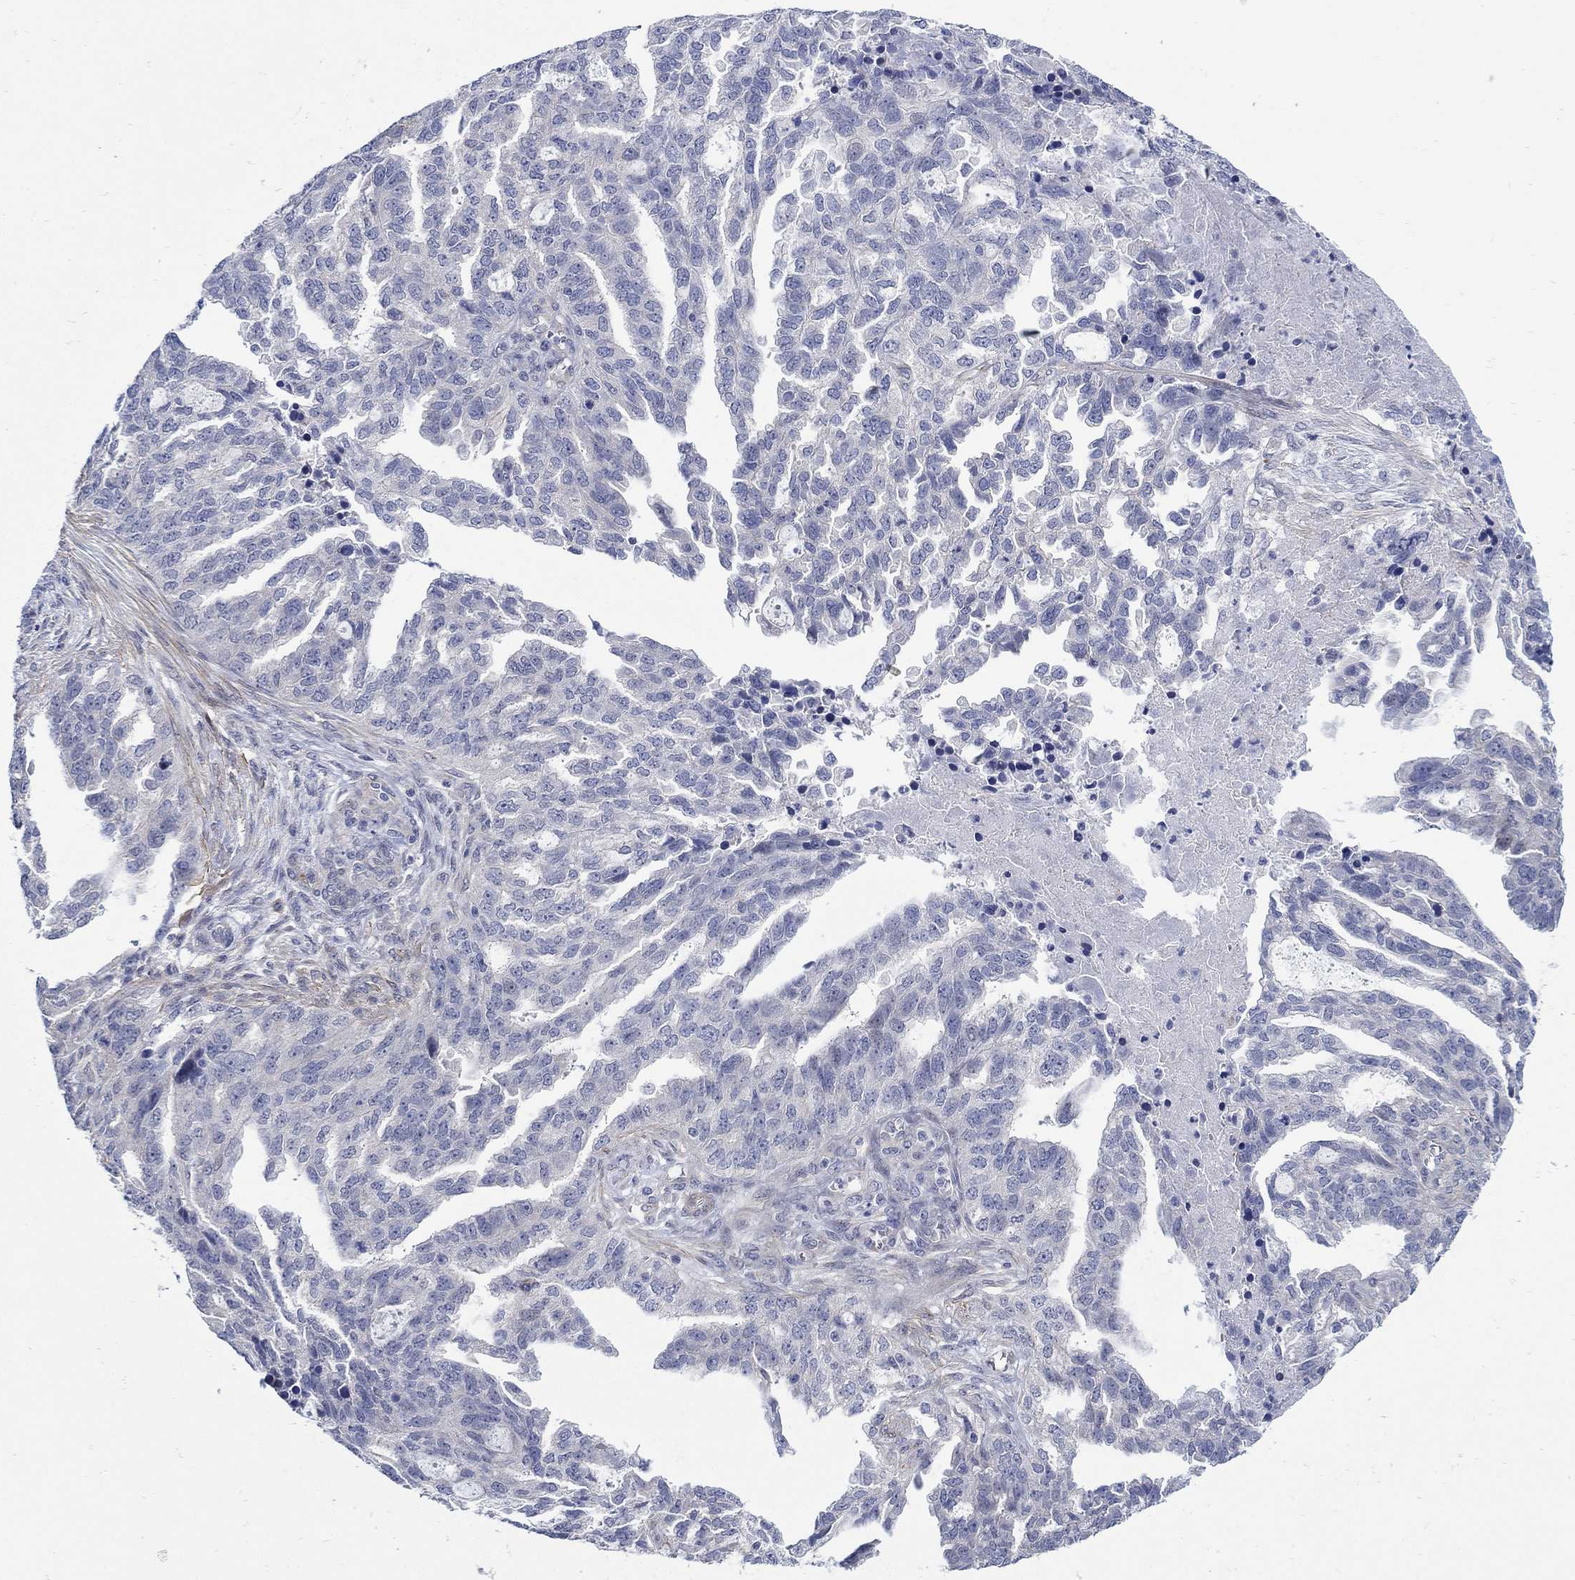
{"staining": {"intensity": "negative", "quantity": "none", "location": "none"}, "tissue": "ovarian cancer", "cell_type": "Tumor cells", "image_type": "cancer", "snomed": [{"axis": "morphology", "description": "Cystadenocarcinoma, serous, NOS"}, {"axis": "topography", "description": "Ovary"}], "caption": "Immunohistochemical staining of ovarian cancer (serous cystadenocarcinoma) shows no significant positivity in tumor cells.", "gene": "SCN7A", "patient": {"sex": "female", "age": 51}}